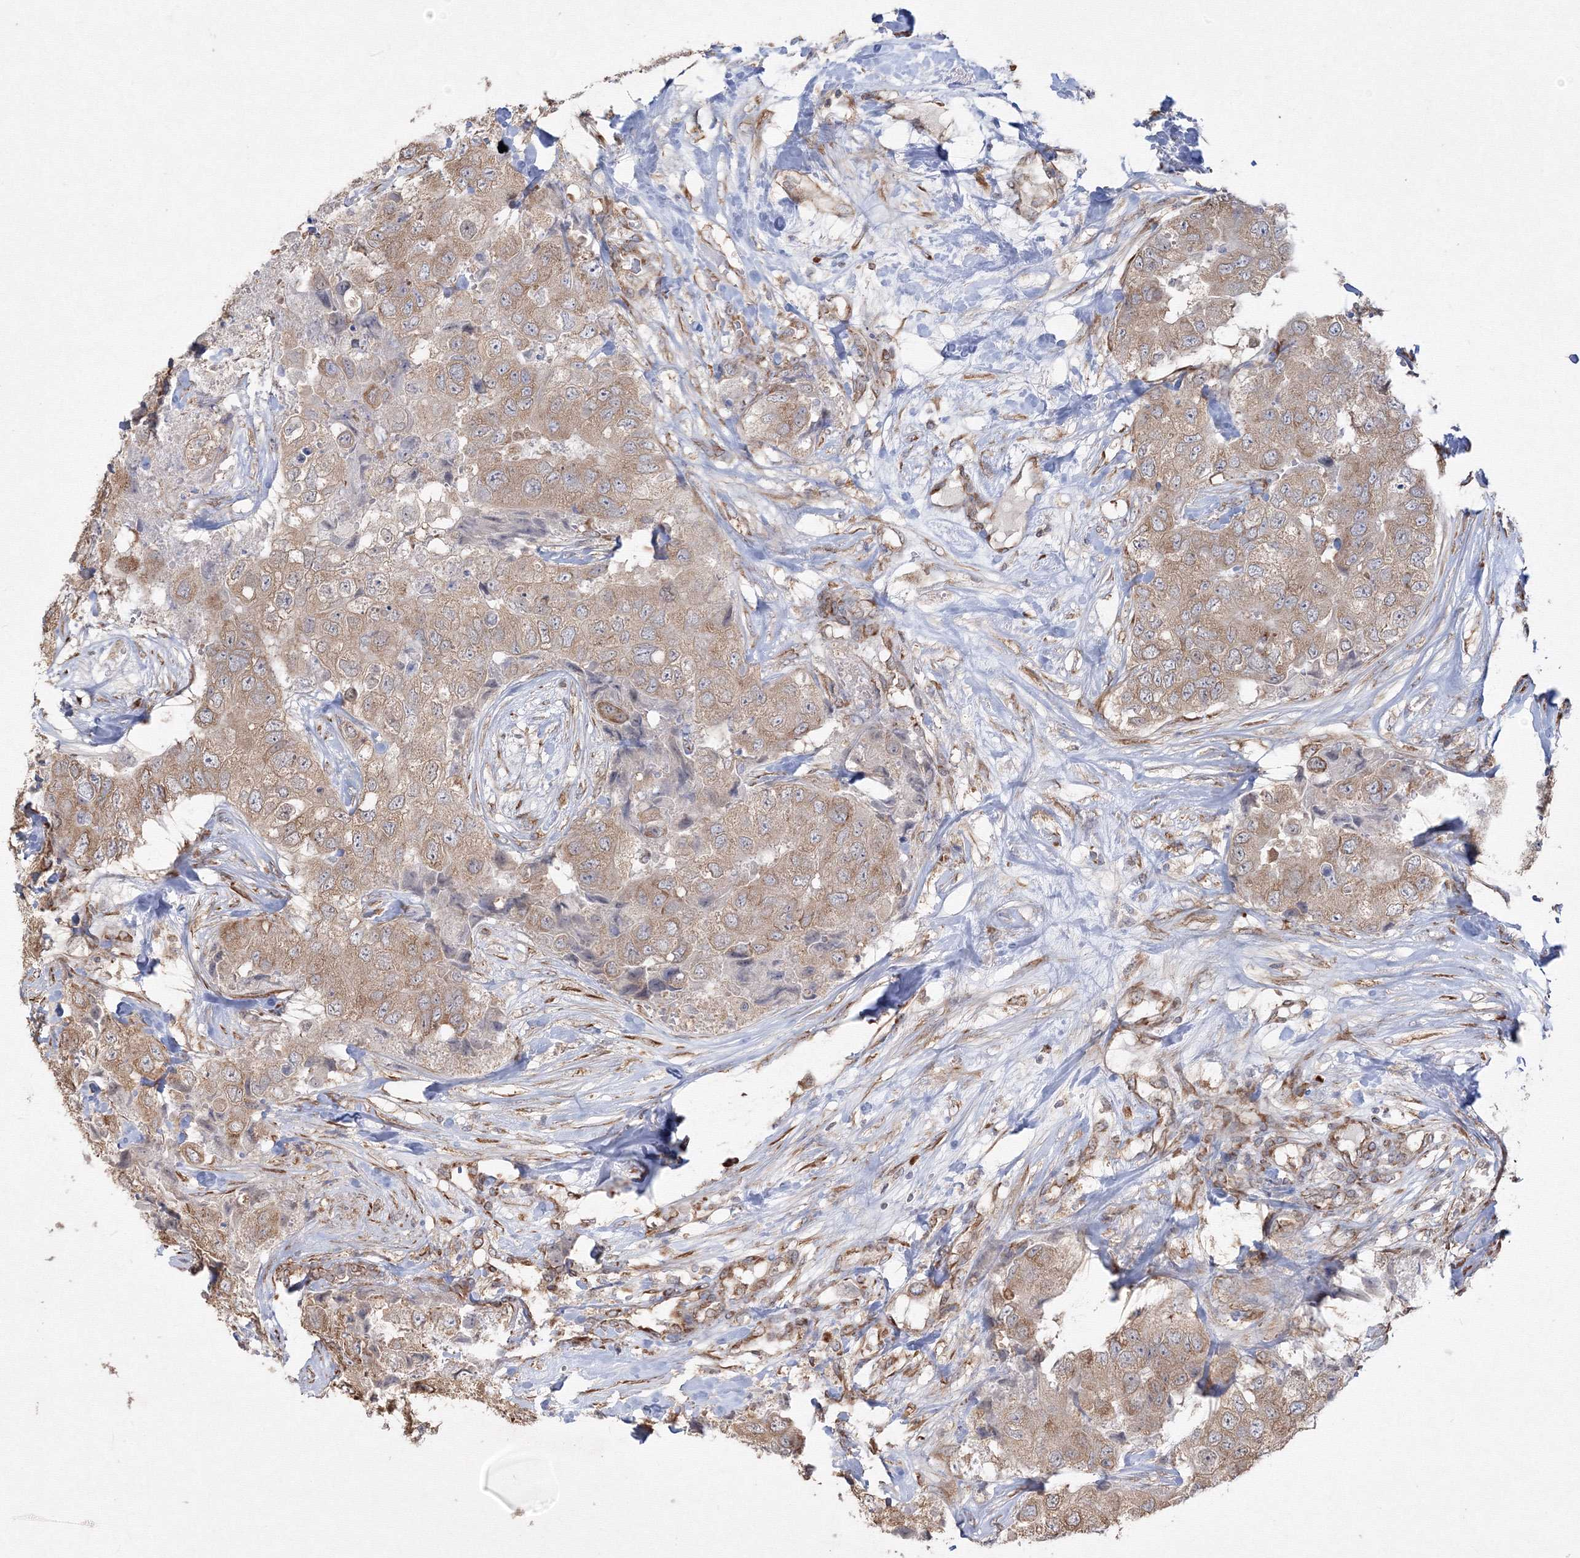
{"staining": {"intensity": "moderate", "quantity": ">75%", "location": "cytoplasmic/membranous"}, "tissue": "breast cancer", "cell_type": "Tumor cells", "image_type": "cancer", "snomed": [{"axis": "morphology", "description": "Duct carcinoma"}, {"axis": "topography", "description": "Breast"}], "caption": "A photomicrograph of breast cancer (intraductal carcinoma) stained for a protein shows moderate cytoplasmic/membranous brown staining in tumor cells.", "gene": "FBXL8", "patient": {"sex": "female", "age": 62}}